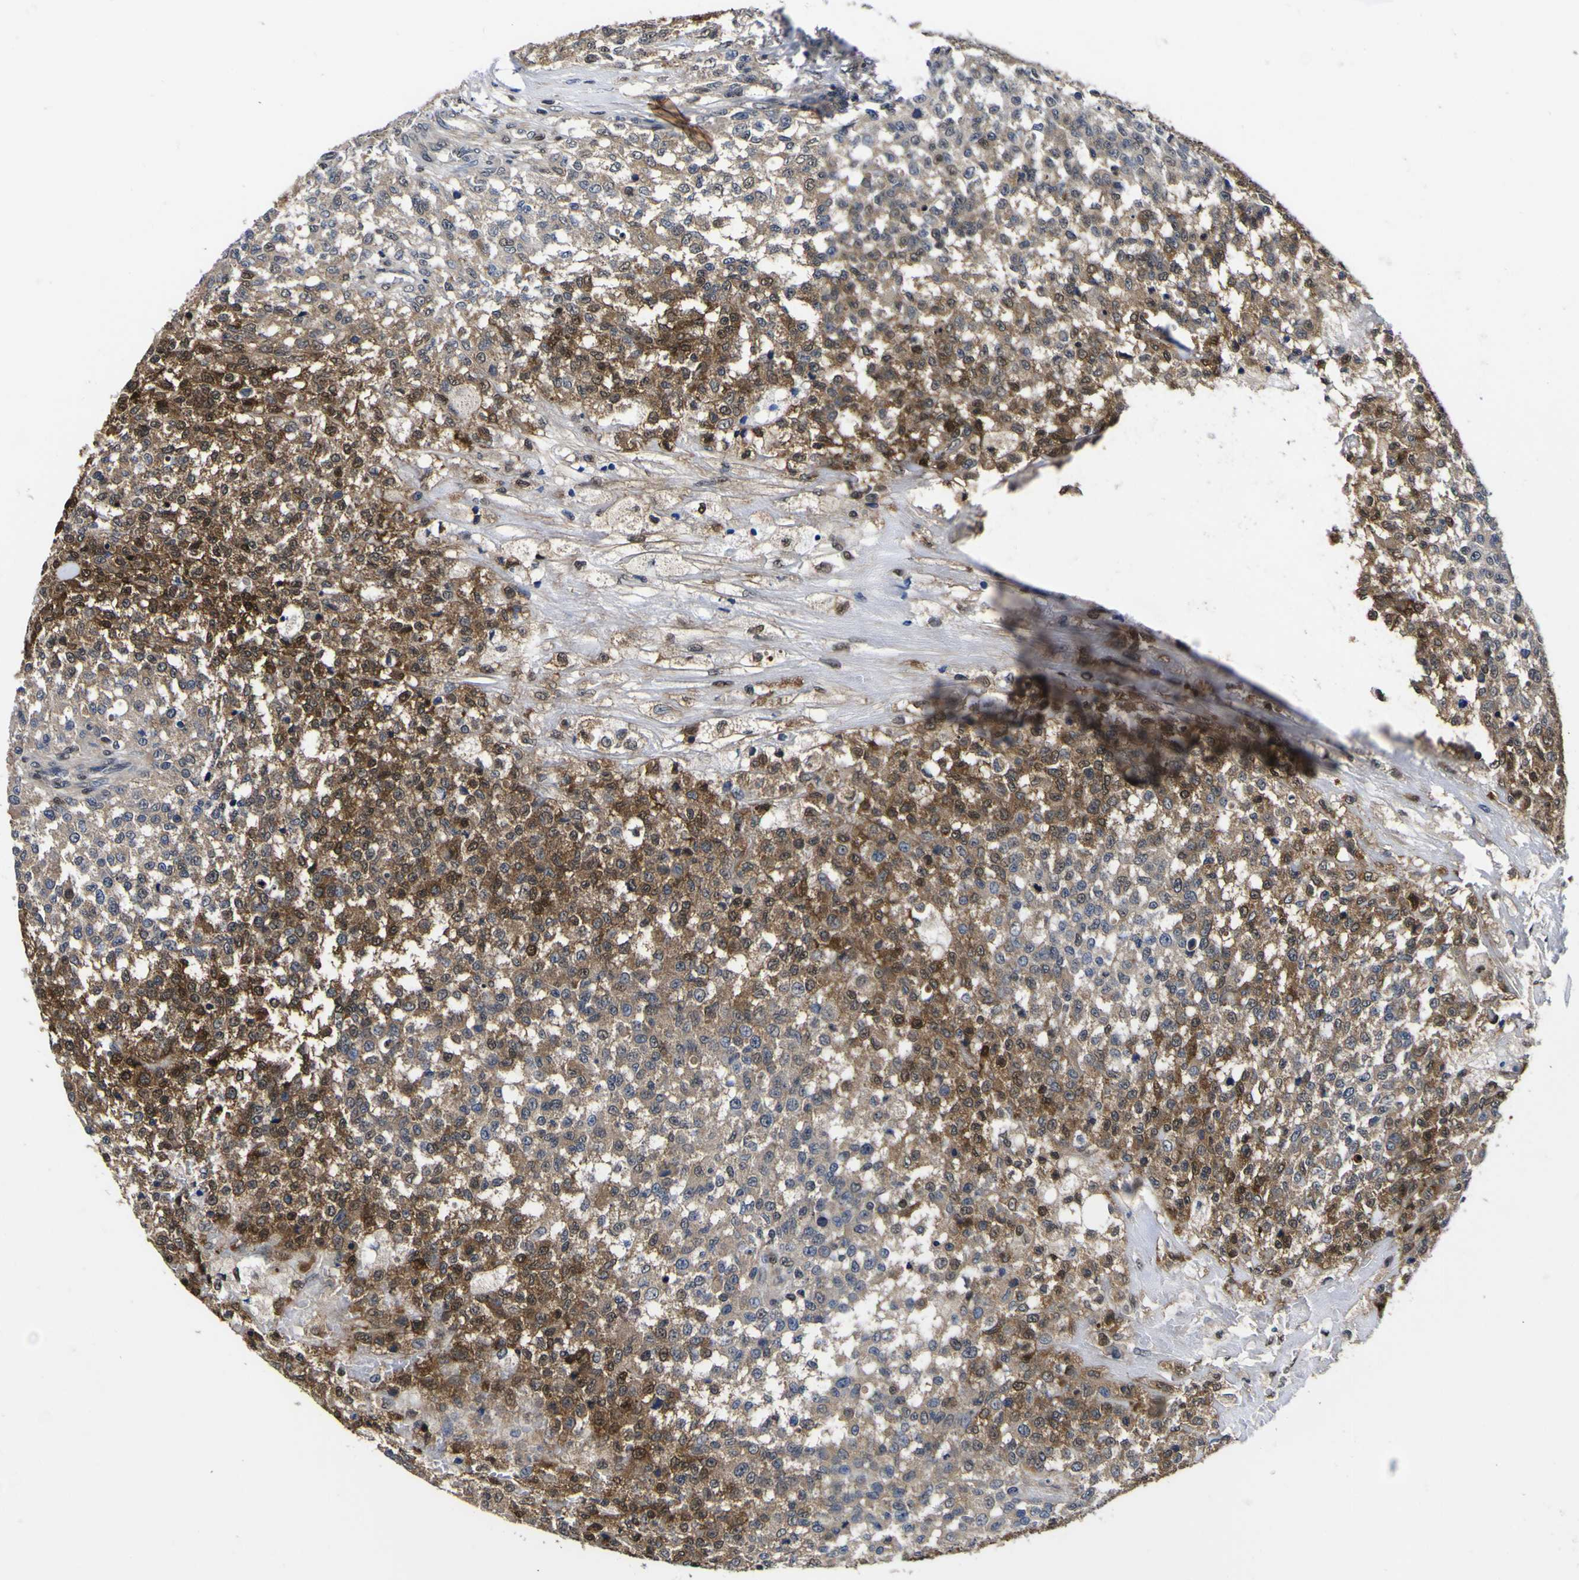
{"staining": {"intensity": "strong", "quantity": "25%-75%", "location": "cytoplasmic/membranous,nuclear"}, "tissue": "testis cancer", "cell_type": "Tumor cells", "image_type": "cancer", "snomed": [{"axis": "morphology", "description": "Seminoma, NOS"}, {"axis": "topography", "description": "Testis"}], "caption": "Tumor cells exhibit strong cytoplasmic/membranous and nuclear positivity in about 25%-75% of cells in testis cancer.", "gene": "FAM110B", "patient": {"sex": "male", "age": 59}}